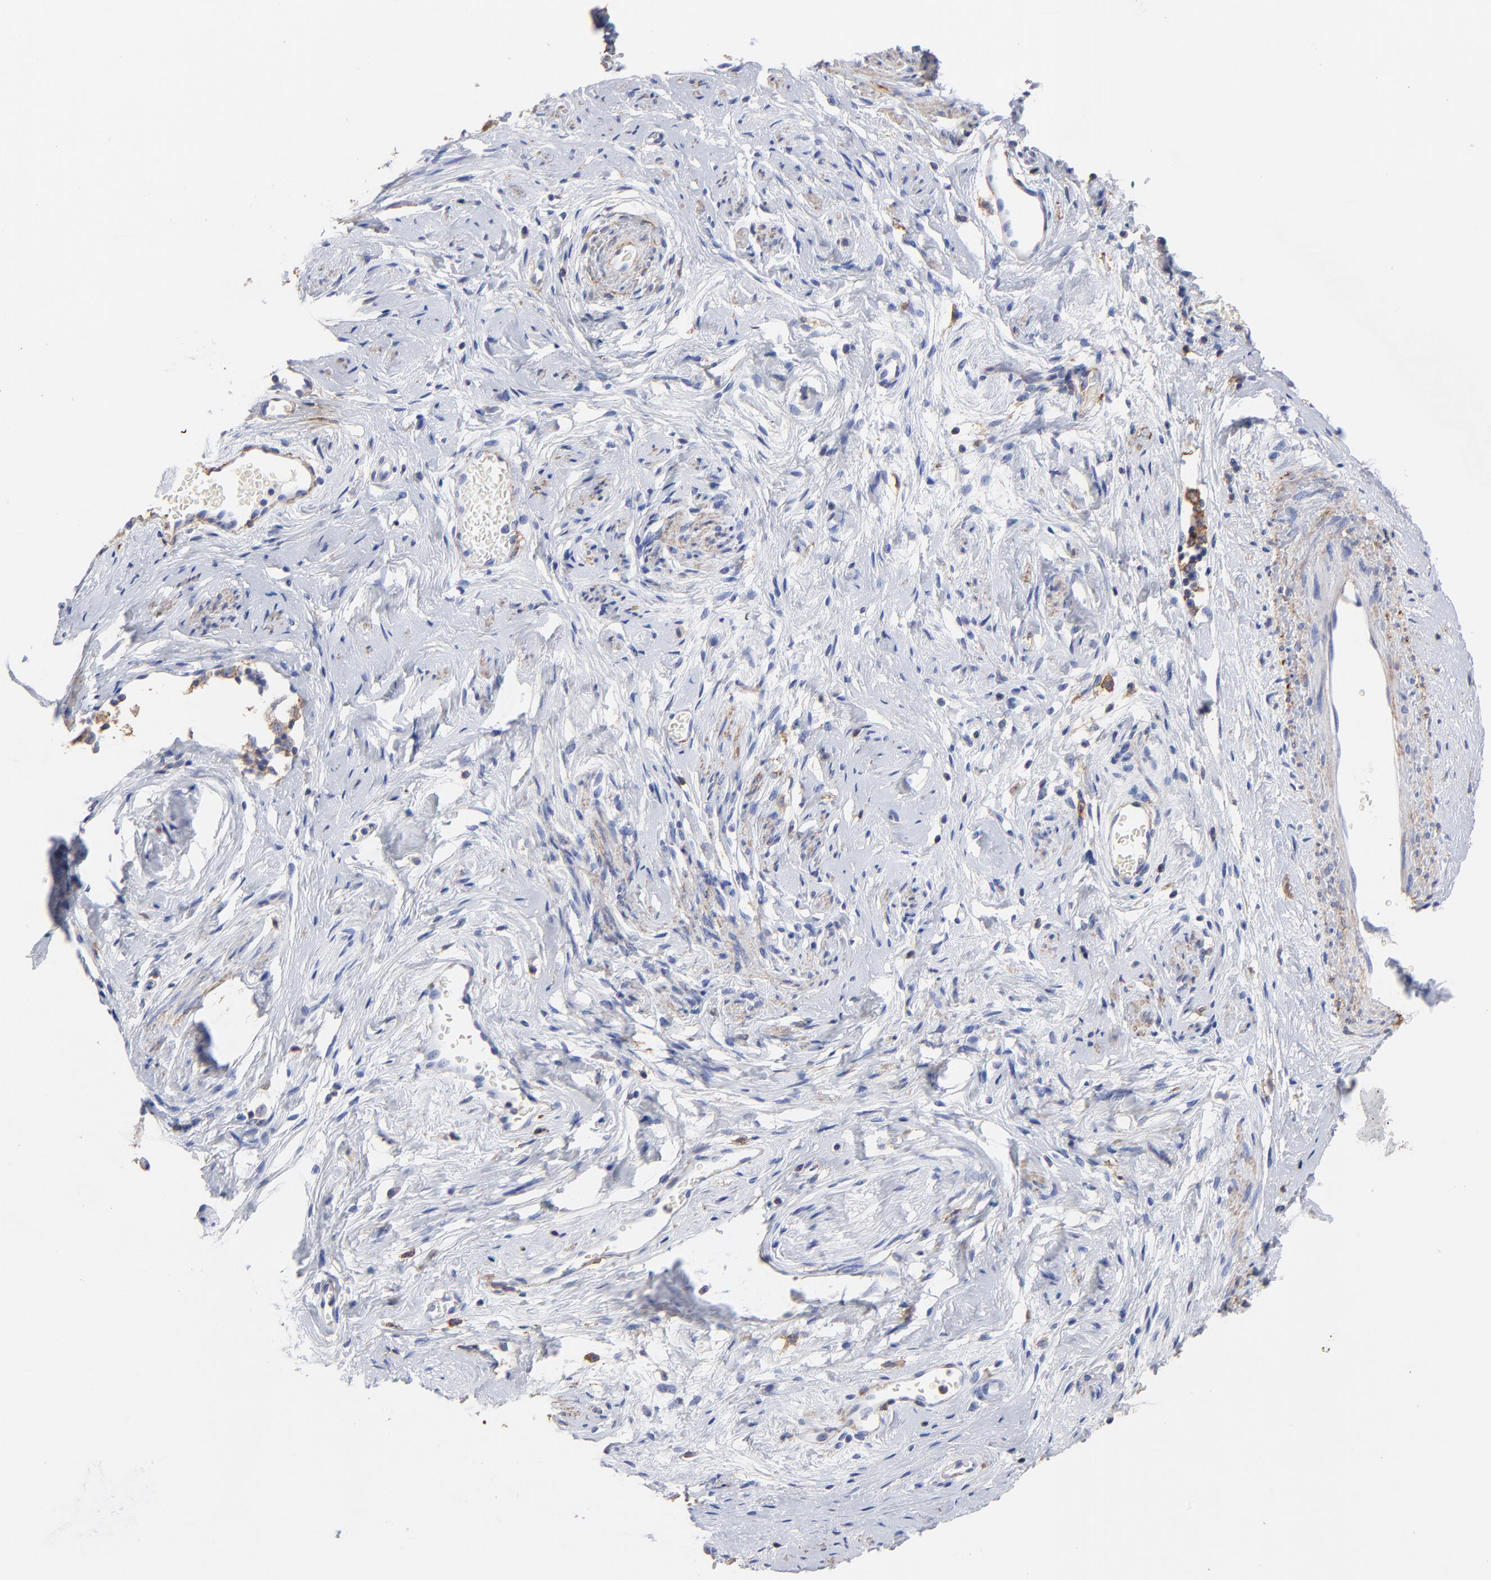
{"staining": {"intensity": "weak", "quantity": "25%-75%", "location": "cytoplasmic/membranous"}, "tissue": "cervical cancer", "cell_type": "Tumor cells", "image_type": "cancer", "snomed": [{"axis": "morphology", "description": "Normal tissue, NOS"}, {"axis": "morphology", "description": "Squamous cell carcinoma, NOS"}, {"axis": "topography", "description": "Cervix"}], "caption": "Approximately 25%-75% of tumor cells in human cervical cancer exhibit weak cytoplasmic/membranous protein staining as visualized by brown immunohistochemical staining.", "gene": "ASL", "patient": {"sex": "female", "age": 67}}